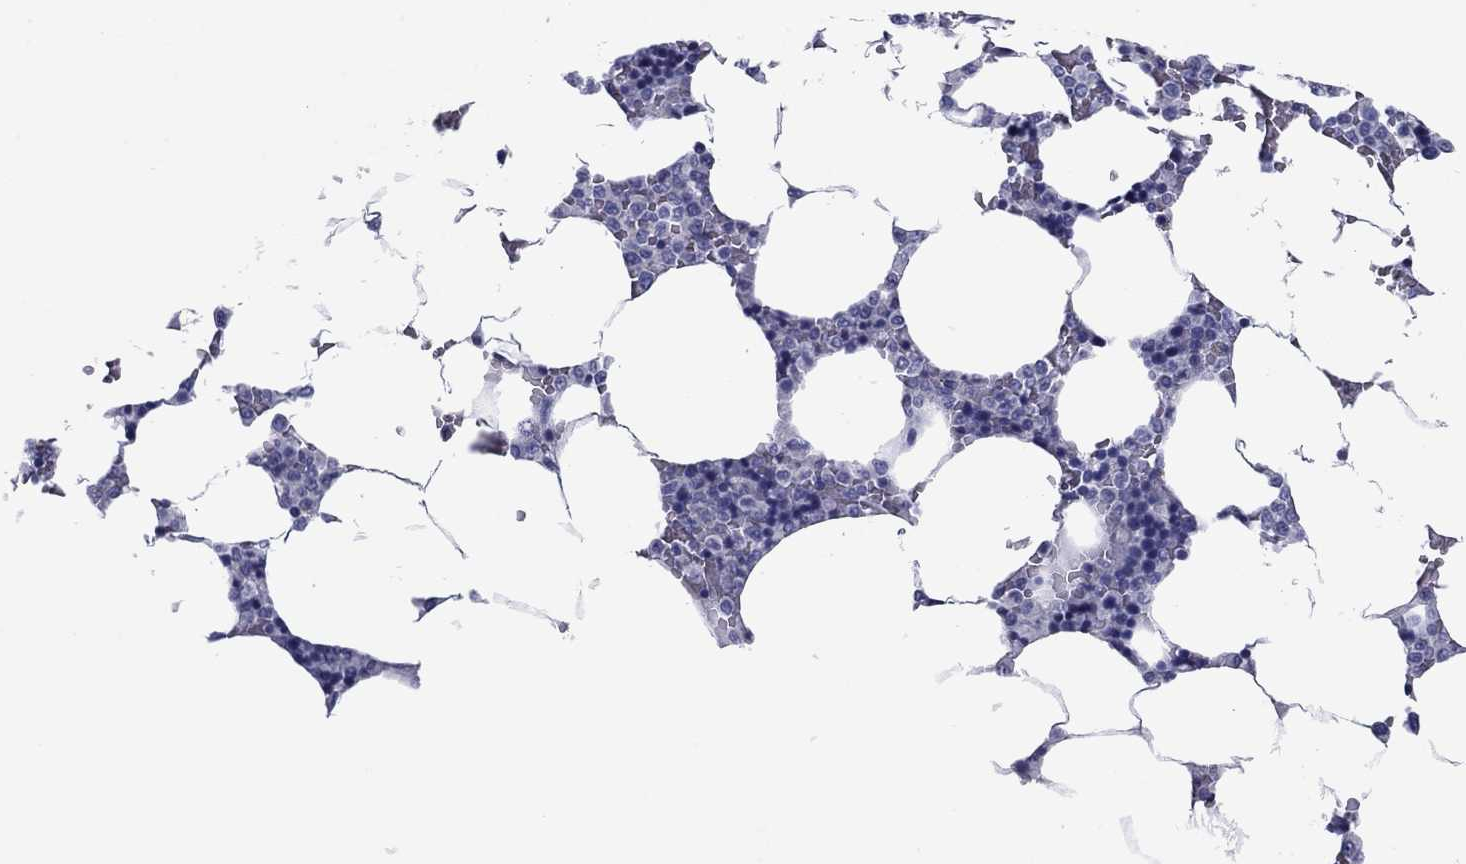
{"staining": {"intensity": "negative", "quantity": "none", "location": "none"}, "tissue": "bone marrow", "cell_type": "Hematopoietic cells", "image_type": "normal", "snomed": [{"axis": "morphology", "description": "Normal tissue, NOS"}, {"axis": "topography", "description": "Bone marrow"}], "caption": "Immunohistochemistry (IHC) photomicrograph of unremarkable bone marrow: human bone marrow stained with DAB (3,3'-diaminobenzidine) exhibits no significant protein staining in hematopoietic cells. (Brightfield microscopy of DAB (3,3'-diaminobenzidine) immunohistochemistry at high magnification).", "gene": "TCFL5", "patient": {"sex": "male", "age": 63}}